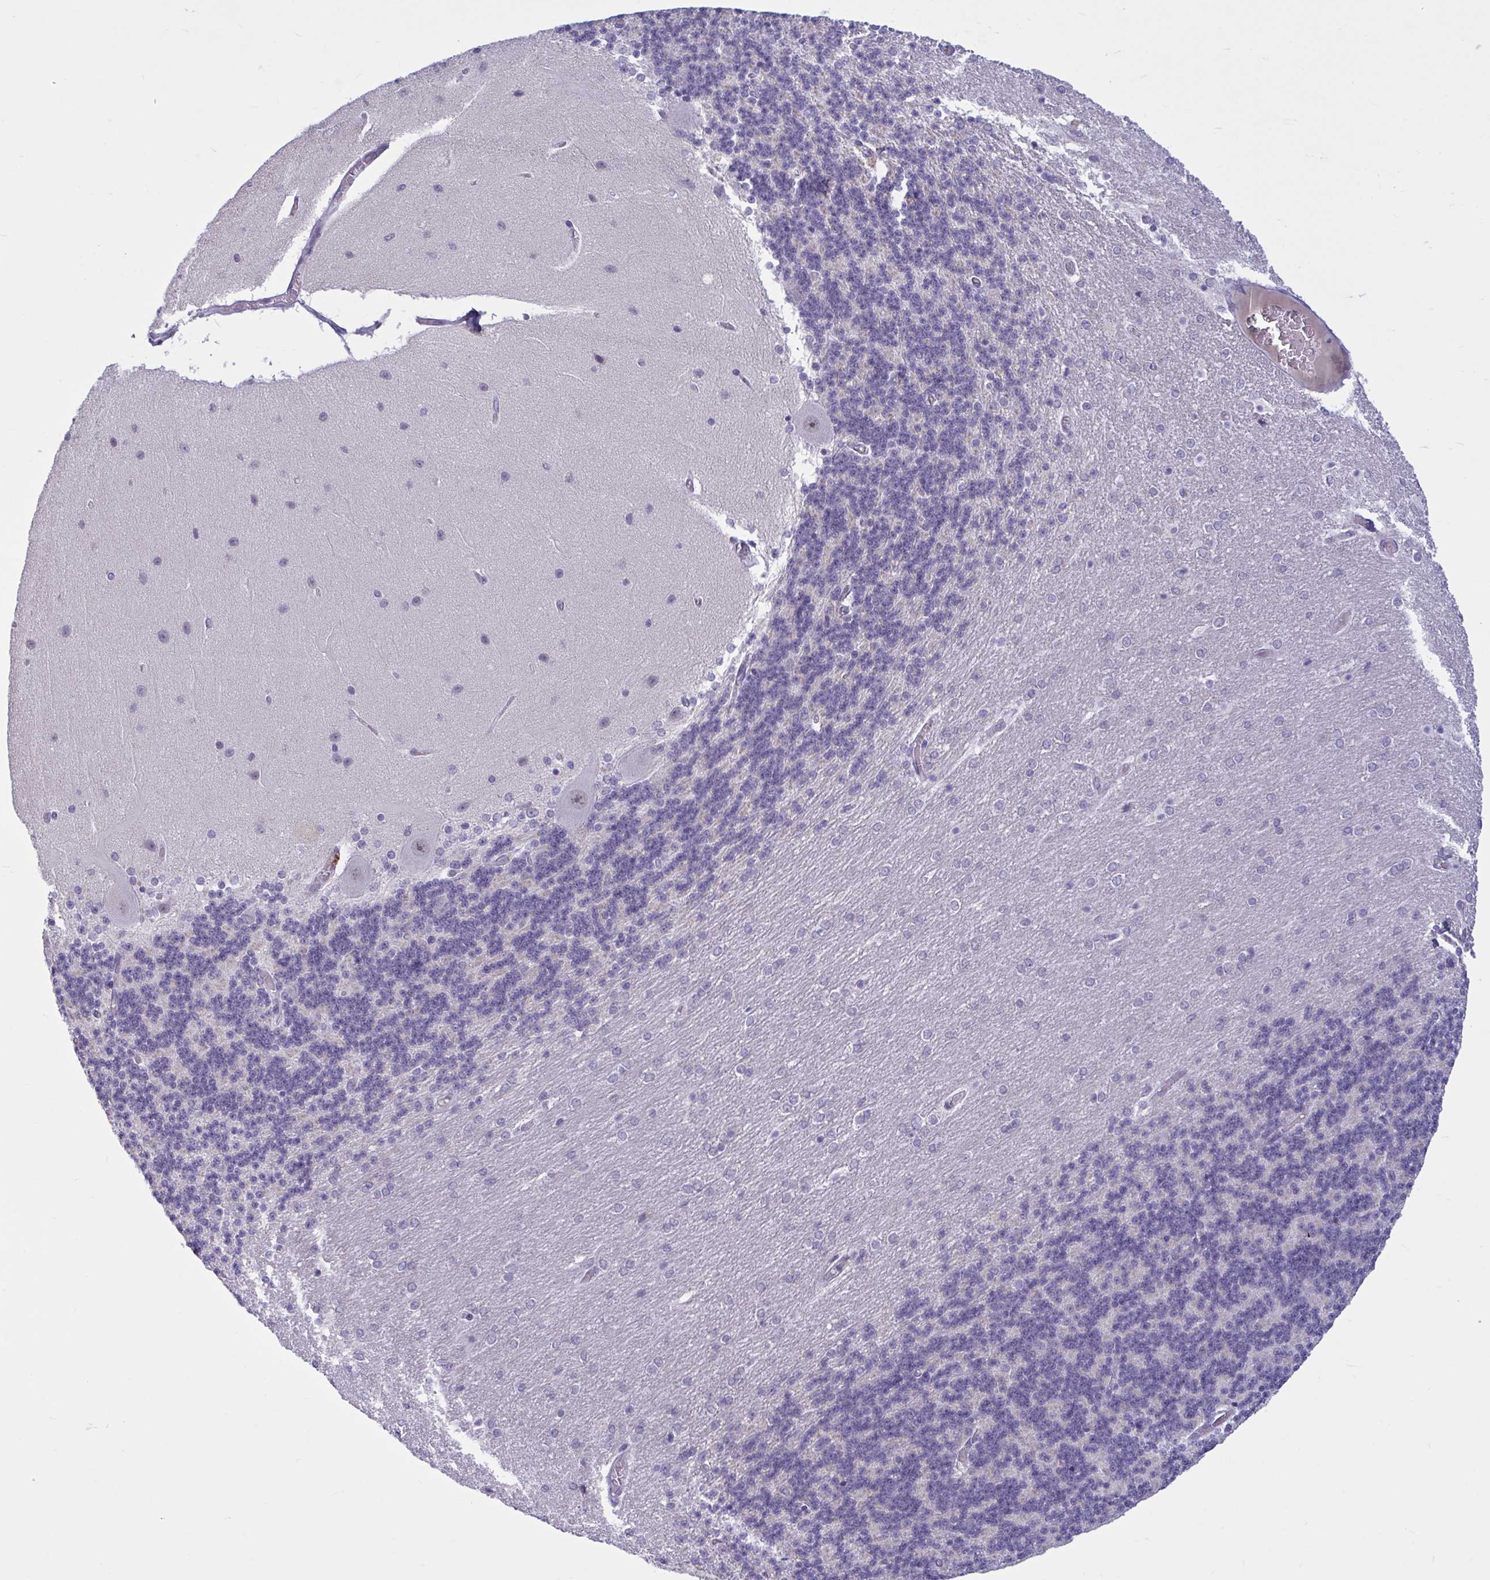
{"staining": {"intensity": "negative", "quantity": "none", "location": "none"}, "tissue": "cerebellum", "cell_type": "Cells in granular layer", "image_type": "normal", "snomed": [{"axis": "morphology", "description": "Normal tissue, NOS"}, {"axis": "topography", "description": "Cerebellum"}], "caption": "A histopathology image of cerebellum stained for a protein demonstrates no brown staining in cells in granular layer.", "gene": "CNGB3", "patient": {"sex": "female", "age": 54}}